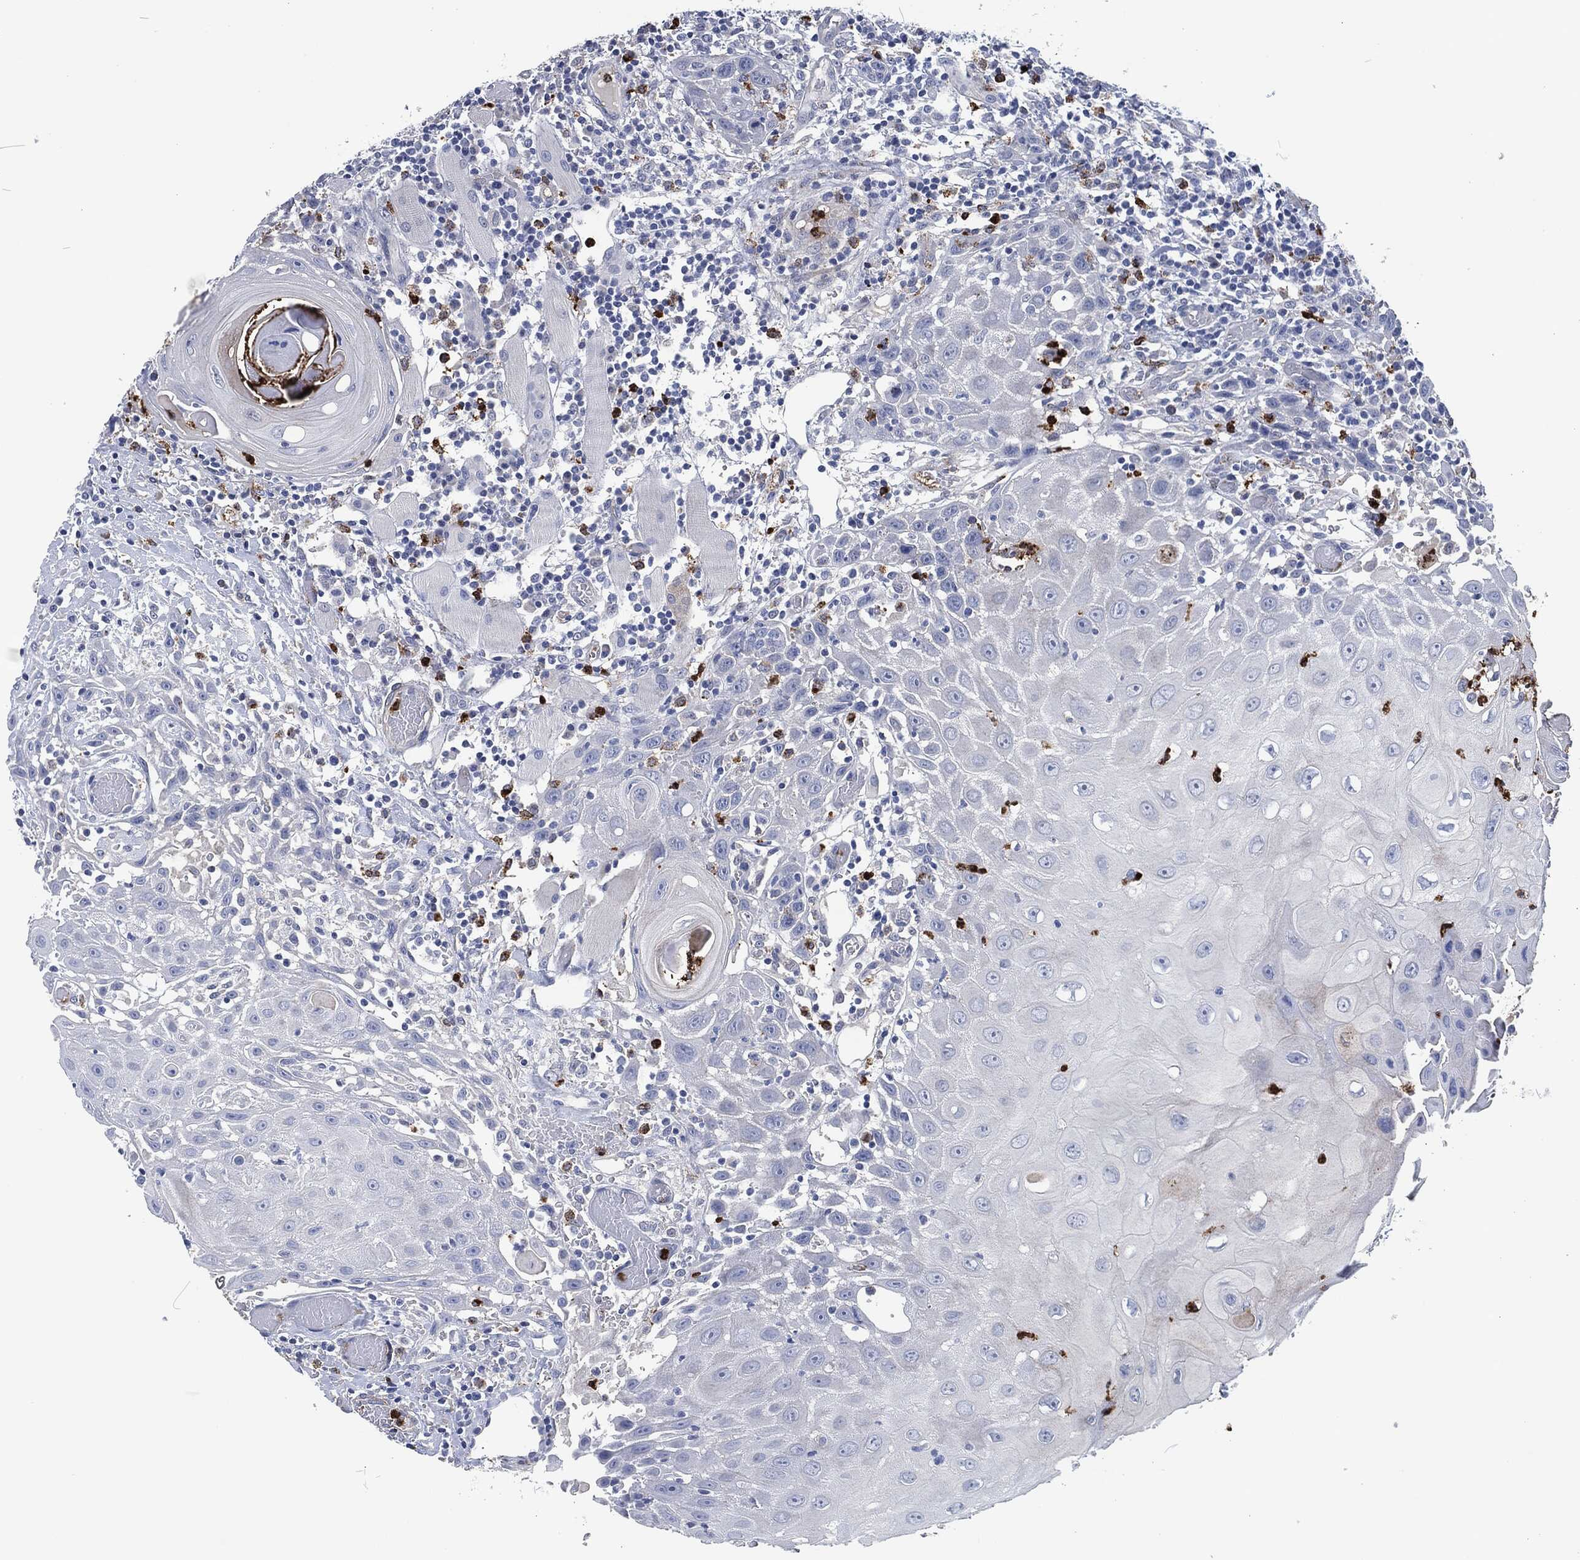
{"staining": {"intensity": "negative", "quantity": "none", "location": "none"}, "tissue": "head and neck cancer", "cell_type": "Tumor cells", "image_type": "cancer", "snomed": [{"axis": "morphology", "description": "Normal tissue, NOS"}, {"axis": "morphology", "description": "Squamous cell carcinoma, NOS"}, {"axis": "topography", "description": "Oral tissue"}, {"axis": "topography", "description": "Head-Neck"}], "caption": "This is an immunohistochemistry (IHC) micrograph of human head and neck cancer. There is no expression in tumor cells.", "gene": "MPO", "patient": {"sex": "male", "age": 71}}